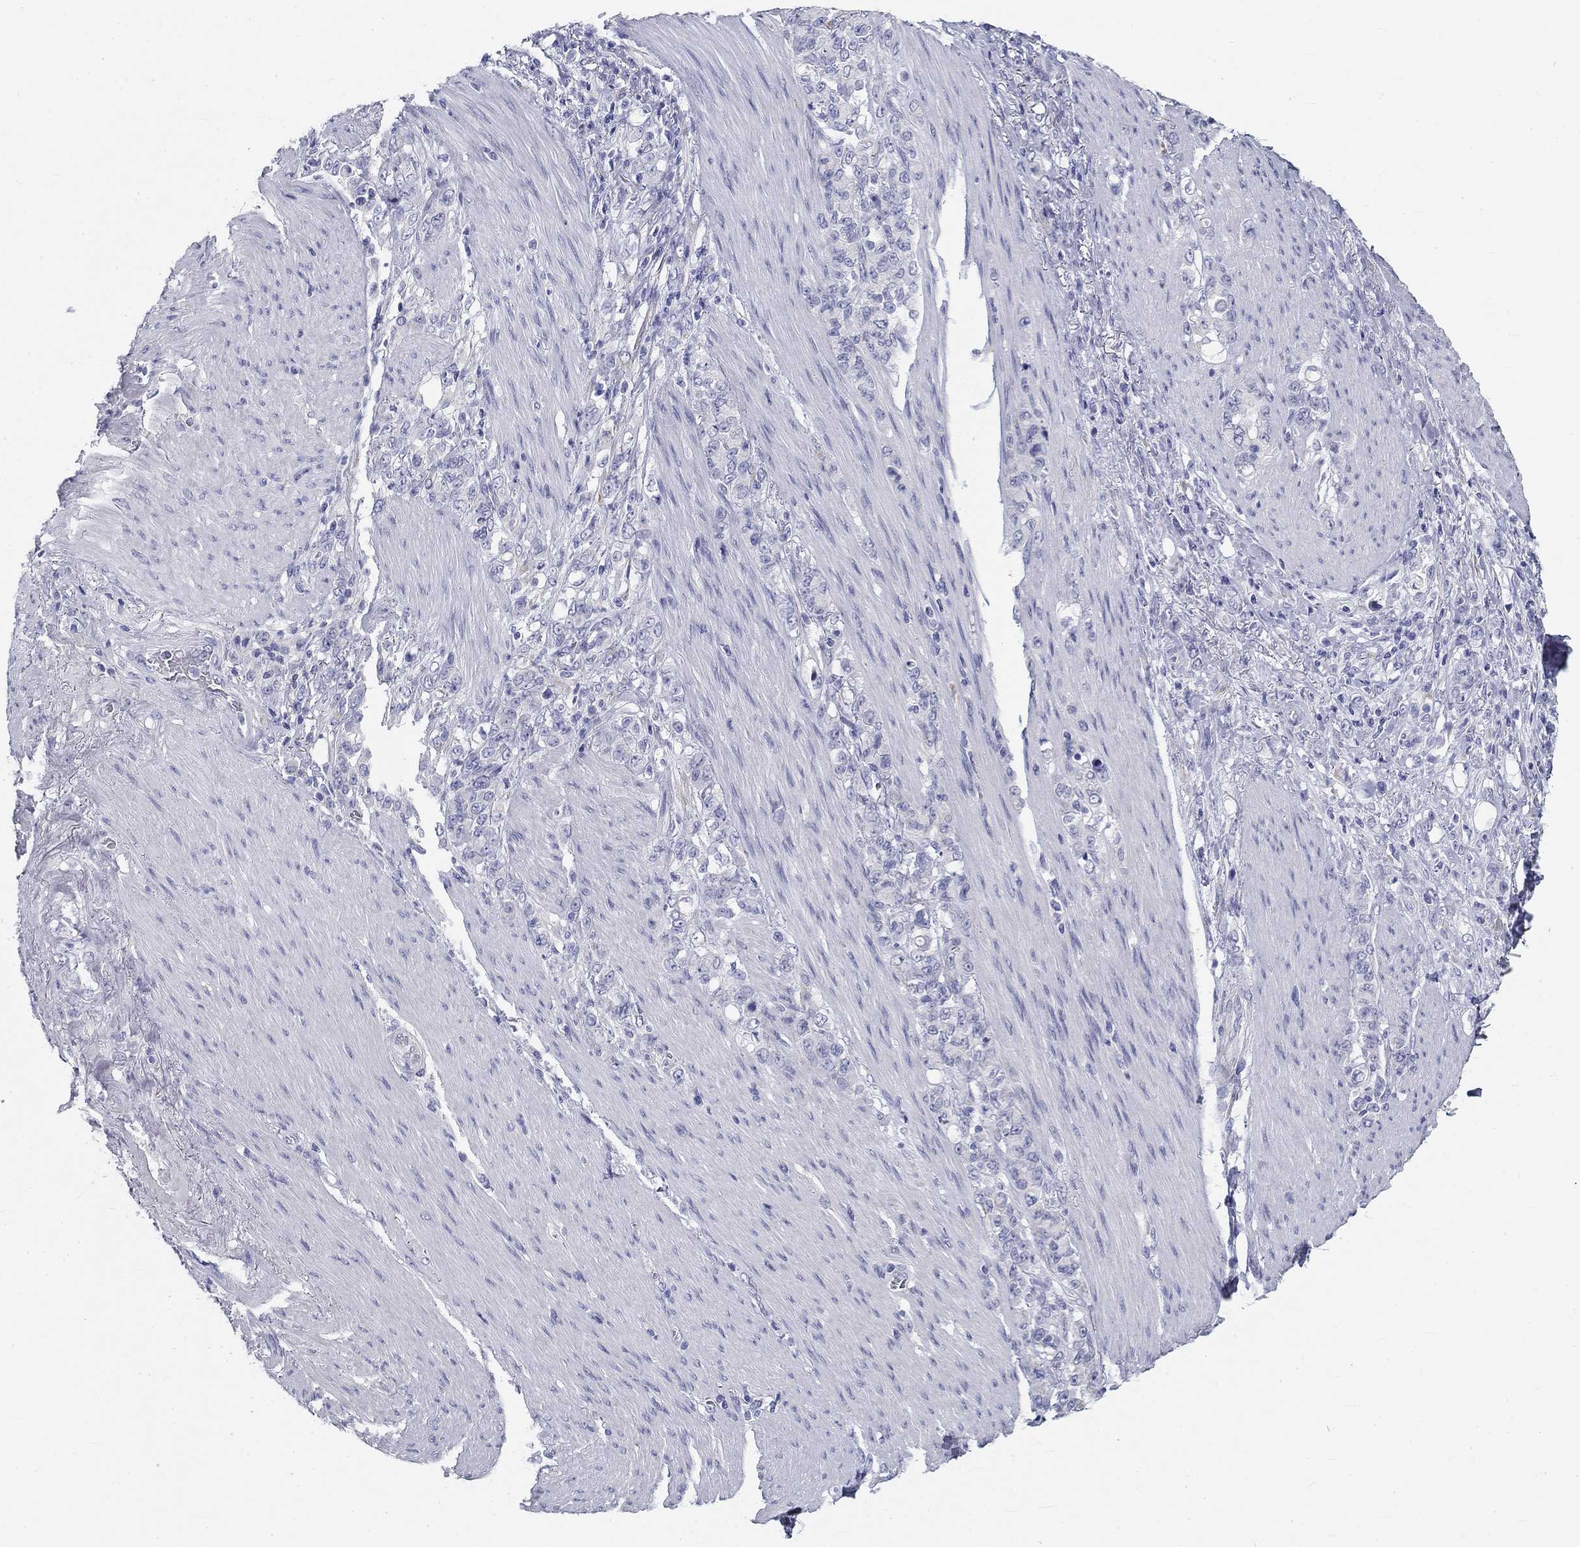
{"staining": {"intensity": "negative", "quantity": "none", "location": "none"}, "tissue": "stomach cancer", "cell_type": "Tumor cells", "image_type": "cancer", "snomed": [{"axis": "morphology", "description": "Adenocarcinoma, NOS"}, {"axis": "topography", "description": "Stomach"}], "caption": "Tumor cells show no significant protein positivity in stomach cancer (adenocarcinoma). (DAB immunohistochemistry visualized using brightfield microscopy, high magnification).", "gene": "GALNTL5", "patient": {"sex": "female", "age": 79}}